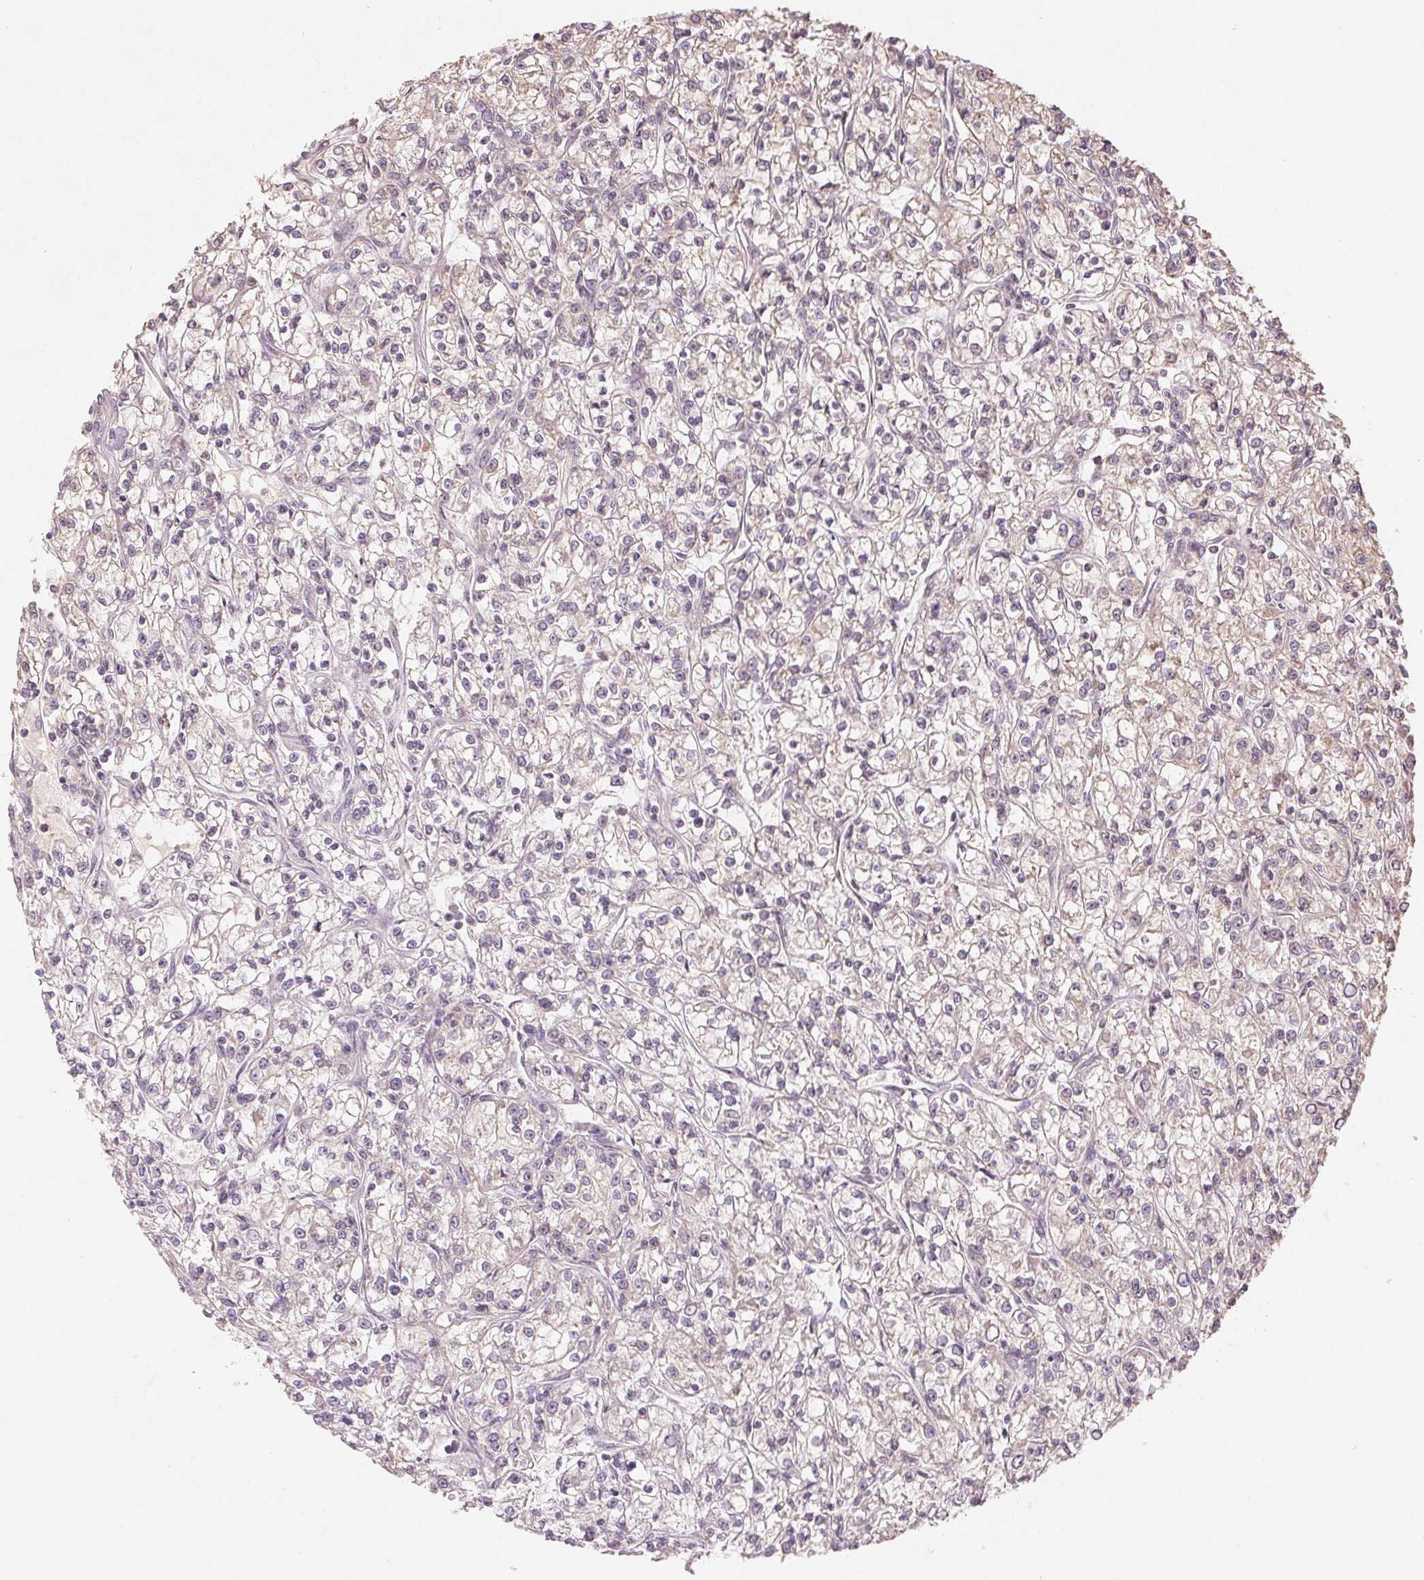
{"staining": {"intensity": "negative", "quantity": "none", "location": "none"}, "tissue": "renal cancer", "cell_type": "Tumor cells", "image_type": "cancer", "snomed": [{"axis": "morphology", "description": "Adenocarcinoma, NOS"}, {"axis": "topography", "description": "Kidney"}], "caption": "DAB (3,3'-diaminobenzidine) immunohistochemical staining of renal adenocarcinoma shows no significant expression in tumor cells.", "gene": "COX14", "patient": {"sex": "female", "age": 59}}